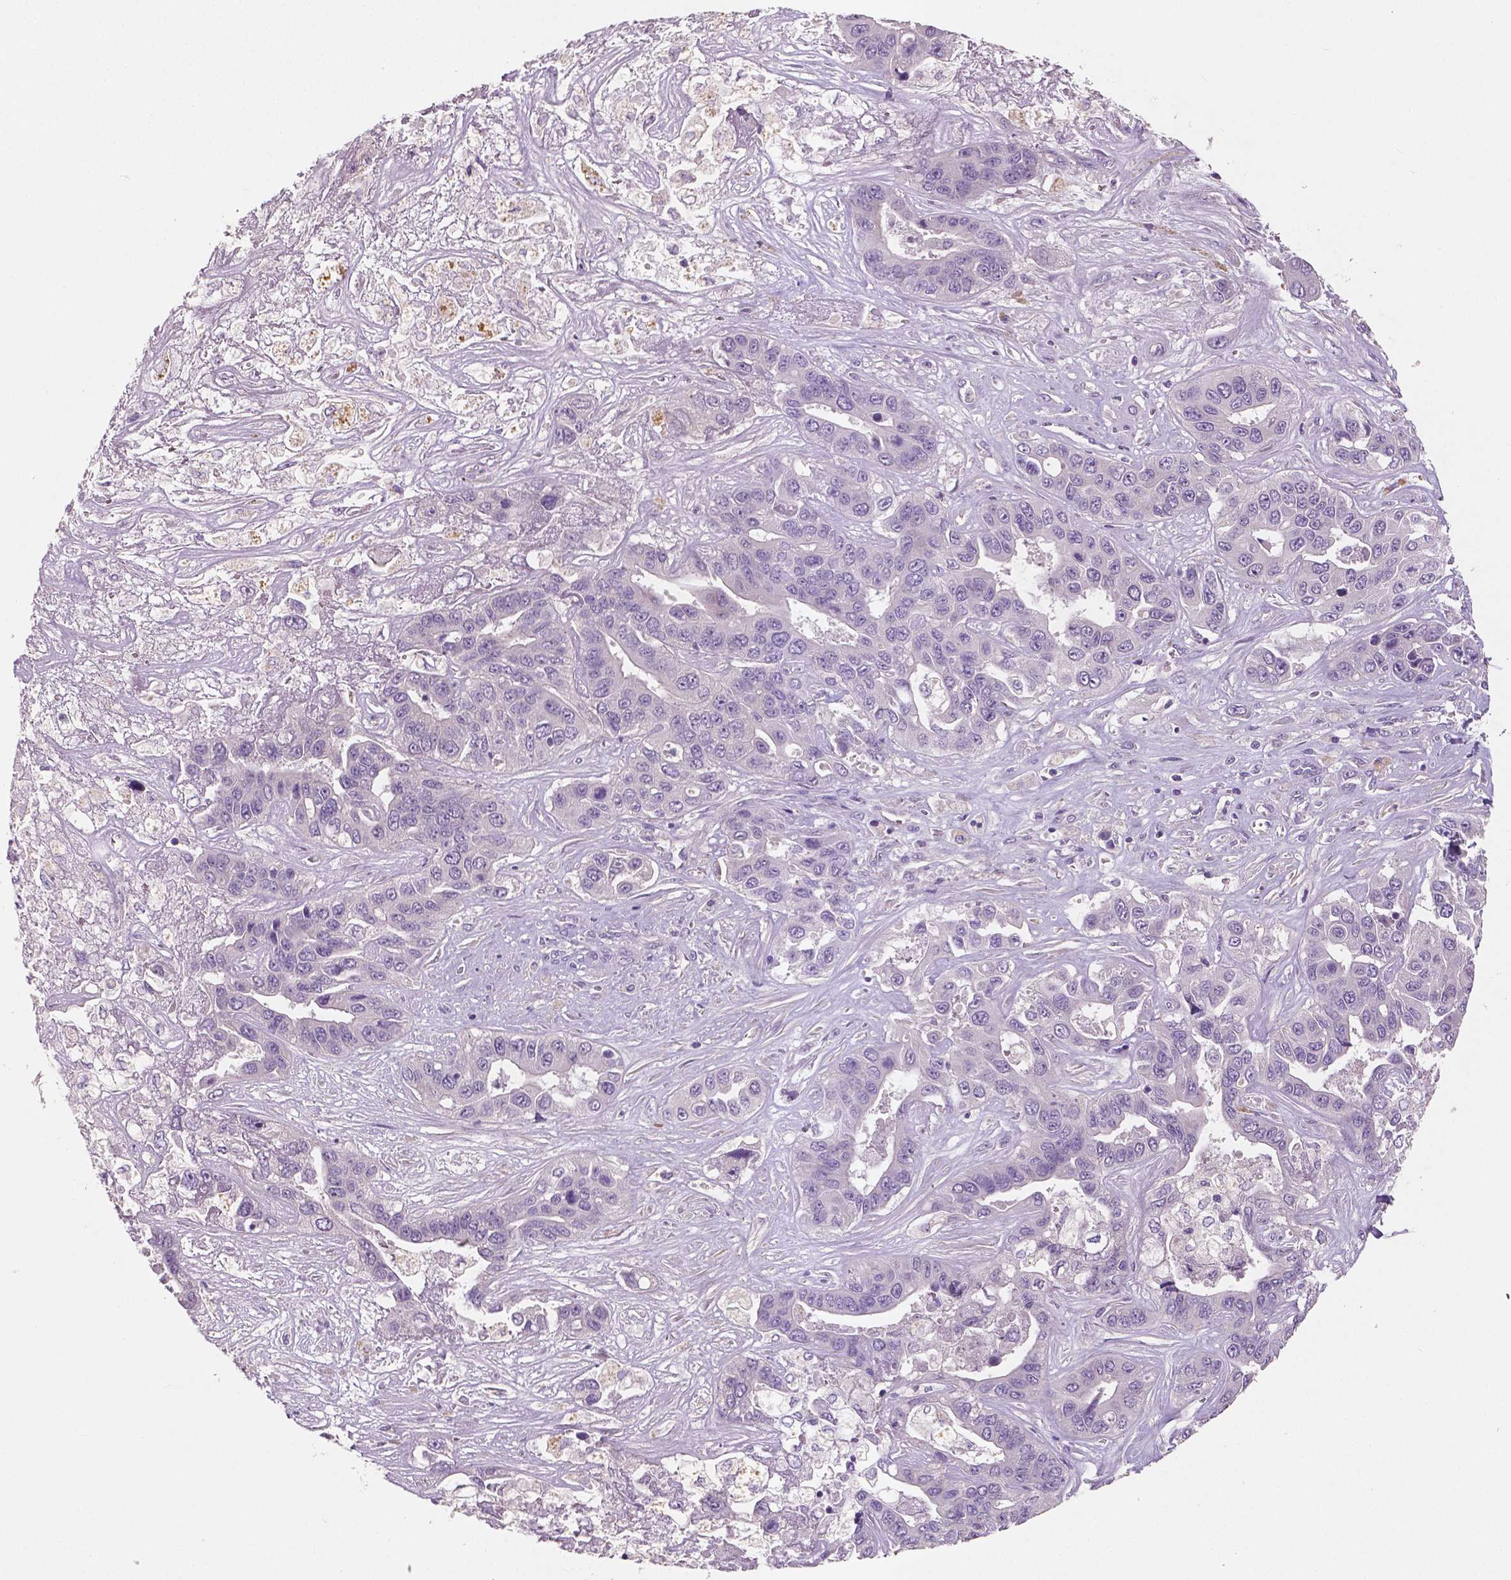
{"staining": {"intensity": "negative", "quantity": "none", "location": "none"}, "tissue": "liver cancer", "cell_type": "Tumor cells", "image_type": "cancer", "snomed": [{"axis": "morphology", "description": "Cholangiocarcinoma"}, {"axis": "topography", "description": "Liver"}], "caption": "Immunohistochemical staining of human liver cancer (cholangiocarcinoma) exhibits no significant expression in tumor cells. (DAB (3,3'-diaminobenzidine) immunohistochemistry, high magnification).", "gene": "LSM14B", "patient": {"sex": "female", "age": 52}}